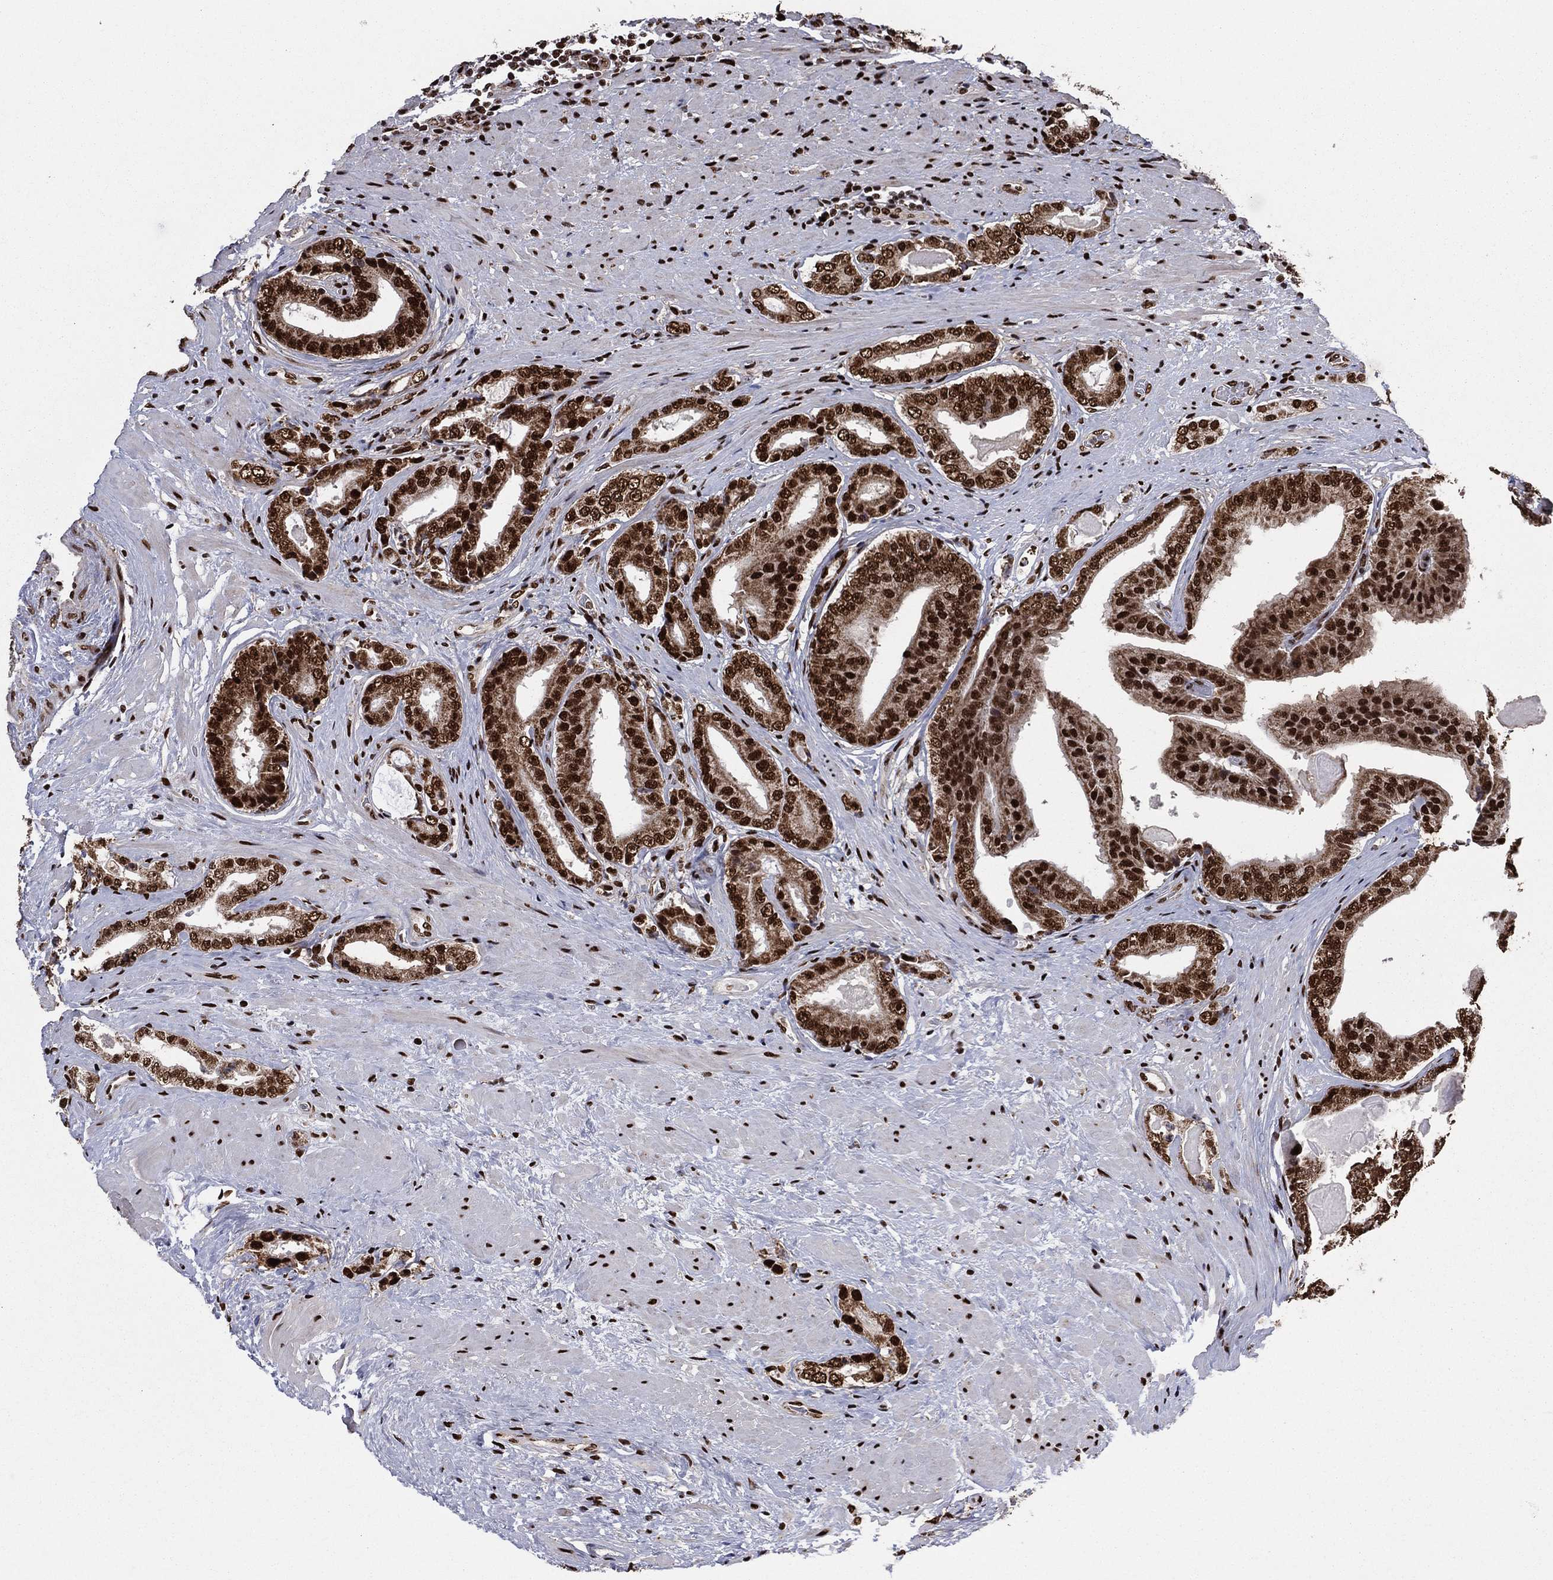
{"staining": {"intensity": "strong", "quantity": ">75%", "location": "nuclear"}, "tissue": "prostate cancer", "cell_type": "Tumor cells", "image_type": "cancer", "snomed": [{"axis": "morphology", "description": "Adenocarcinoma, Low grade"}, {"axis": "topography", "description": "Prostate and seminal vesicle, NOS"}], "caption": "Tumor cells reveal strong nuclear expression in about >75% of cells in low-grade adenocarcinoma (prostate). (IHC, brightfield microscopy, high magnification).", "gene": "TP53BP1", "patient": {"sex": "male", "age": 61}}